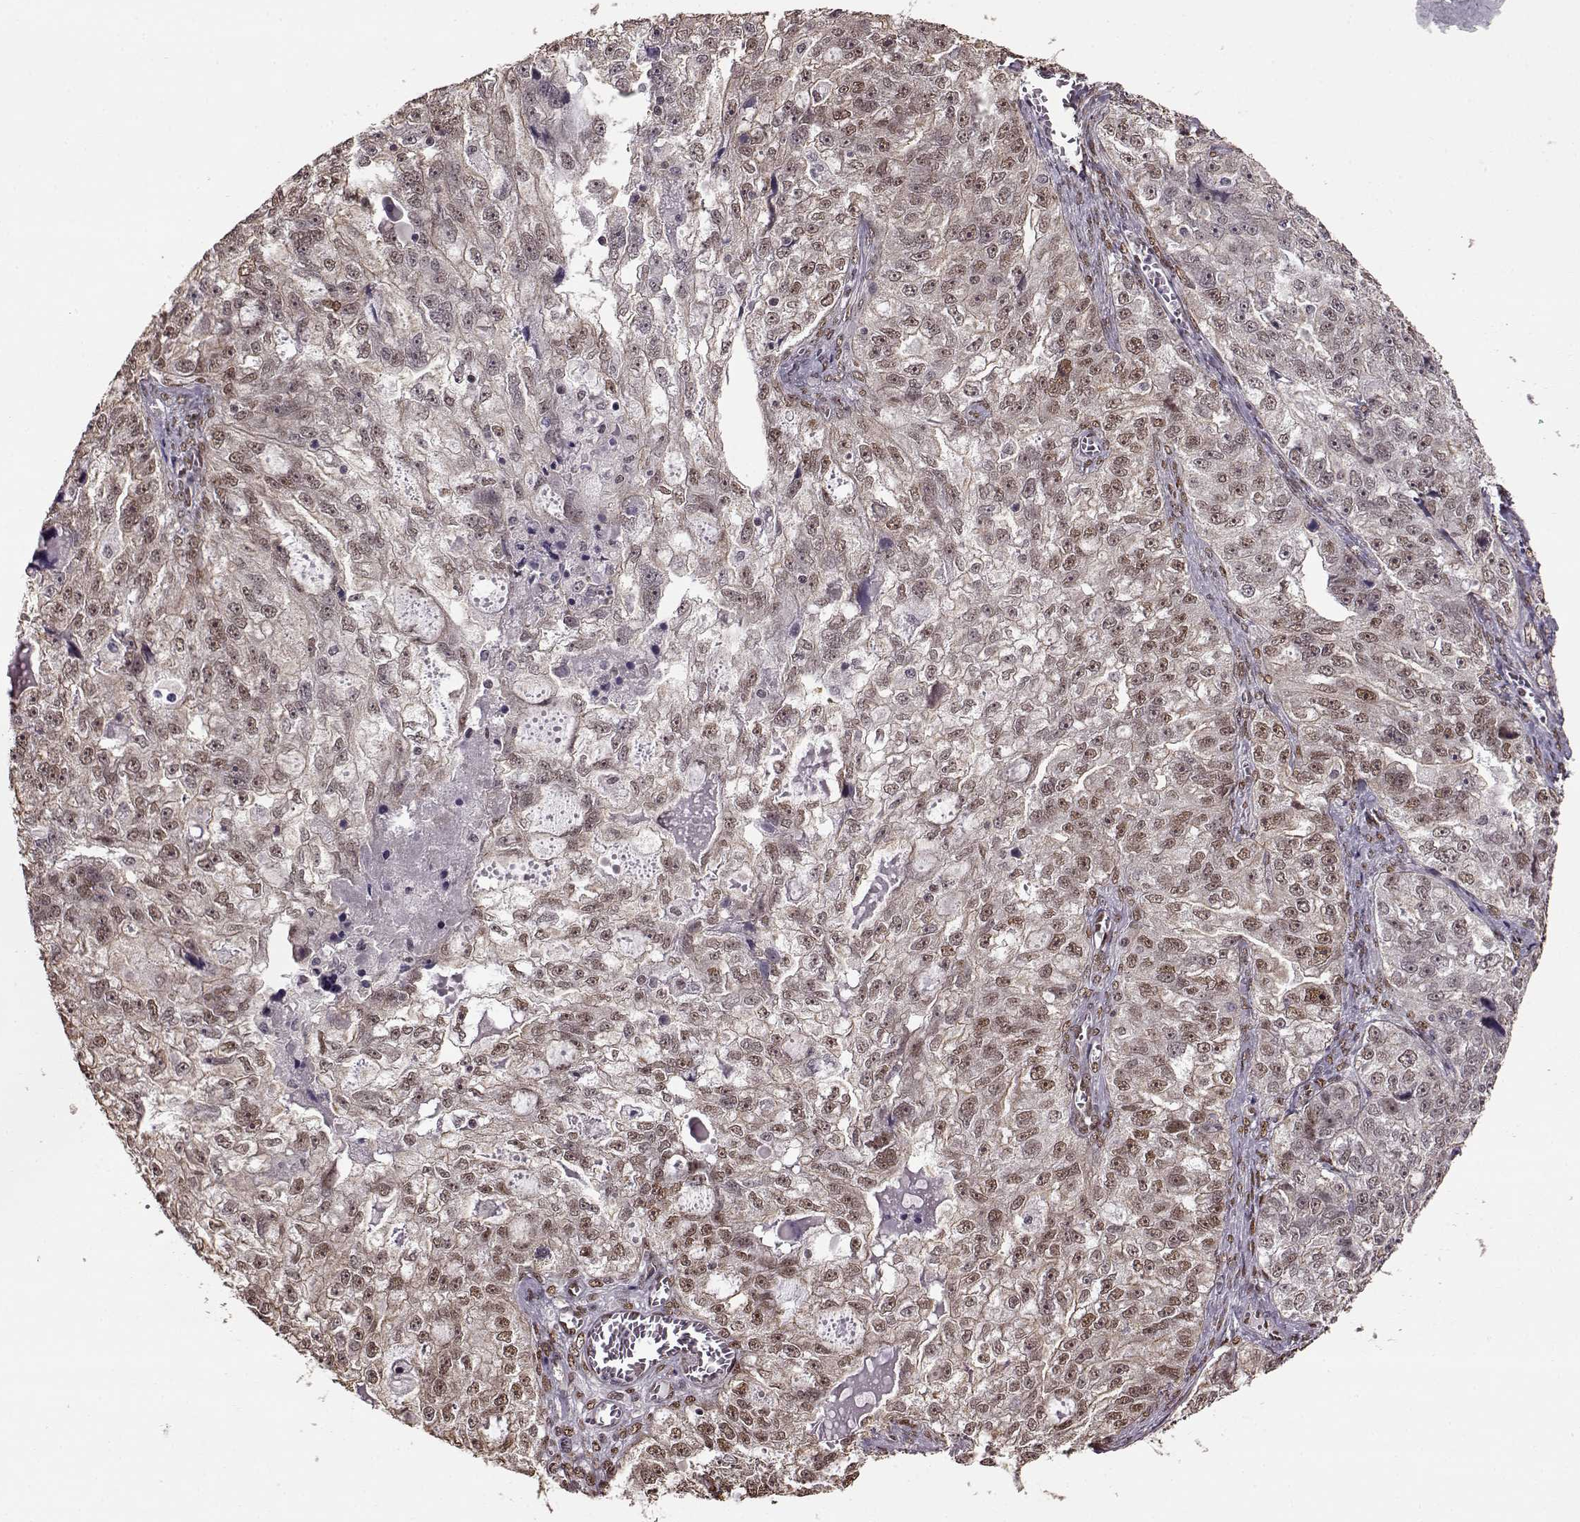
{"staining": {"intensity": "weak", "quantity": "25%-75%", "location": "nuclear"}, "tissue": "ovarian cancer", "cell_type": "Tumor cells", "image_type": "cancer", "snomed": [{"axis": "morphology", "description": "Cystadenocarcinoma, serous, NOS"}, {"axis": "topography", "description": "Ovary"}], "caption": "Ovarian cancer (serous cystadenocarcinoma) tissue displays weak nuclear staining in about 25%-75% of tumor cells, visualized by immunohistochemistry. (DAB IHC with brightfield microscopy, high magnification).", "gene": "FTO", "patient": {"sex": "female", "age": 51}}